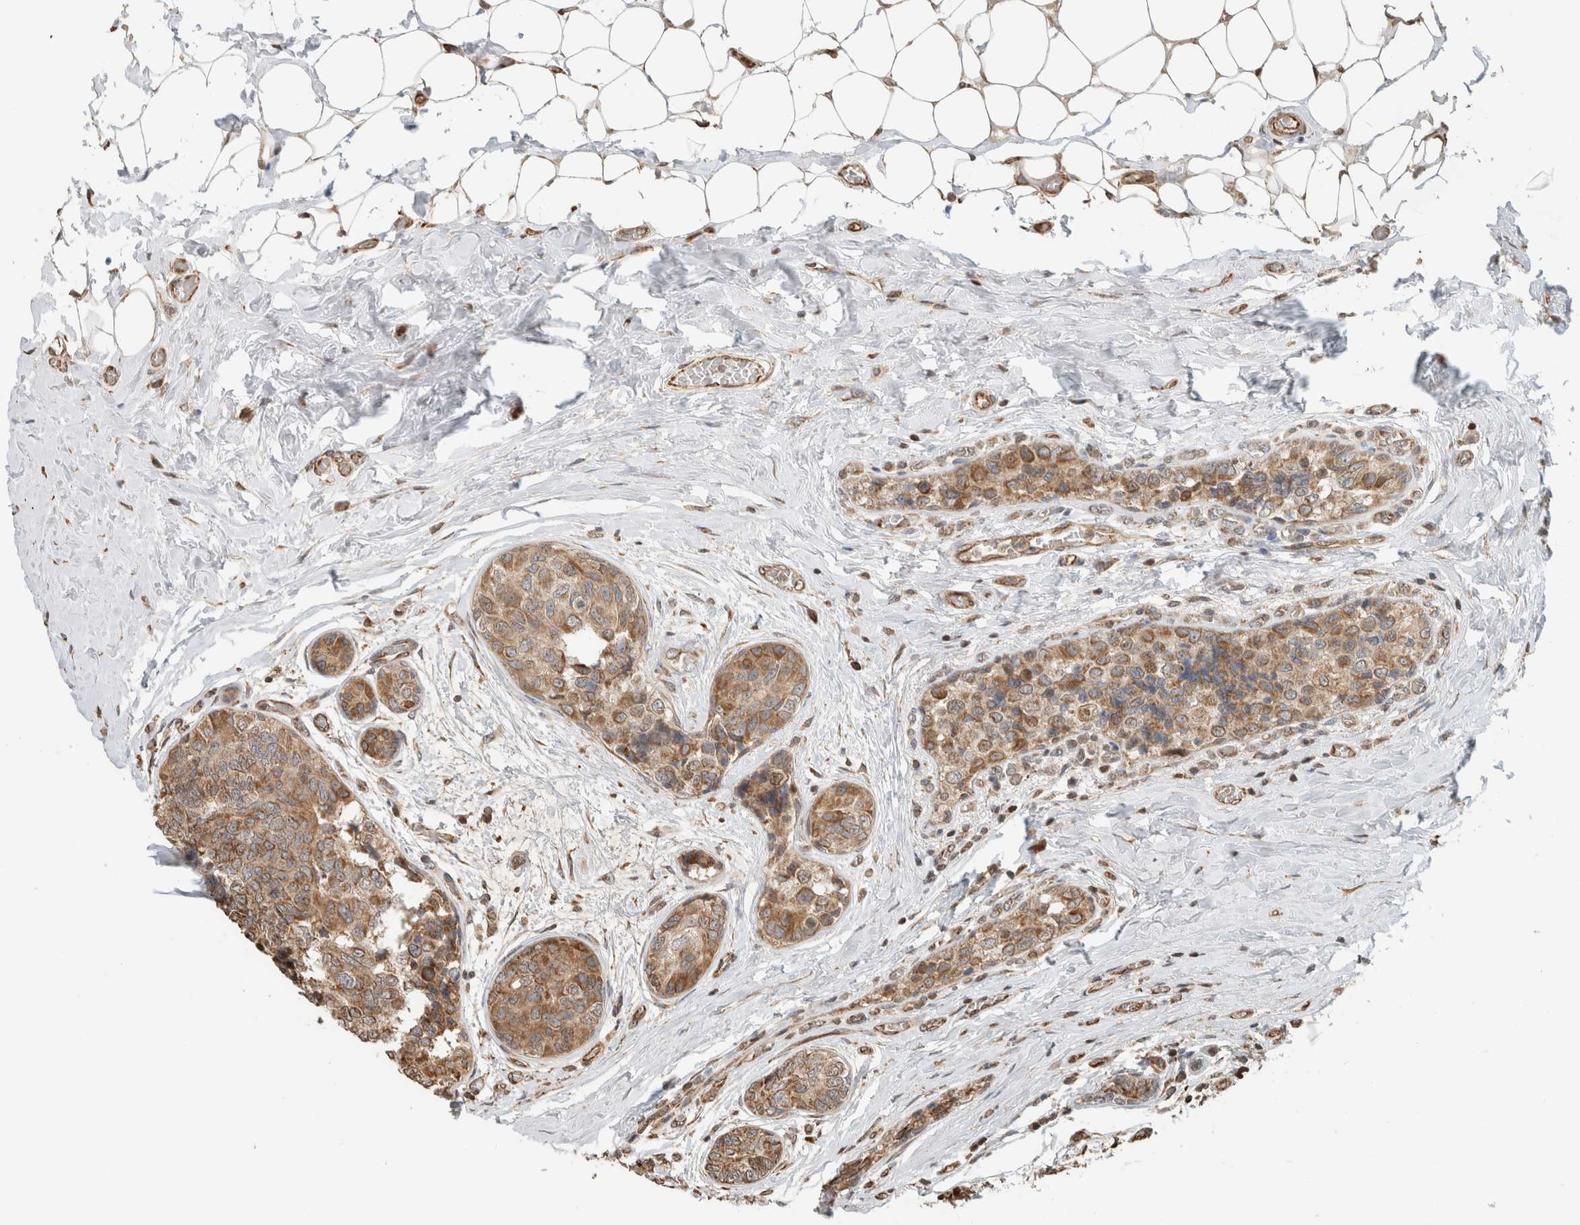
{"staining": {"intensity": "moderate", "quantity": ">75%", "location": "cytoplasmic/membranous"}, "tissue": "breast cancer", "cell_type": "Tumor cells", "image_type": "cancer", "snomed": [{"axis": "morphology", "description": "Normal tissue, NOS"}, {"axis": "morphology", "description": "Duct carcinoma"}, {"axis": "topography", "description": "Breast"}], "caption": "This is an image of immunohistochemistry staining of breast invasive ductal carcinoma, which shows moderate expression in the cytoplasmic/membranous of tumor cells.", "gene": "GINS4", "patient": {"sex": "female", "age": 43}}